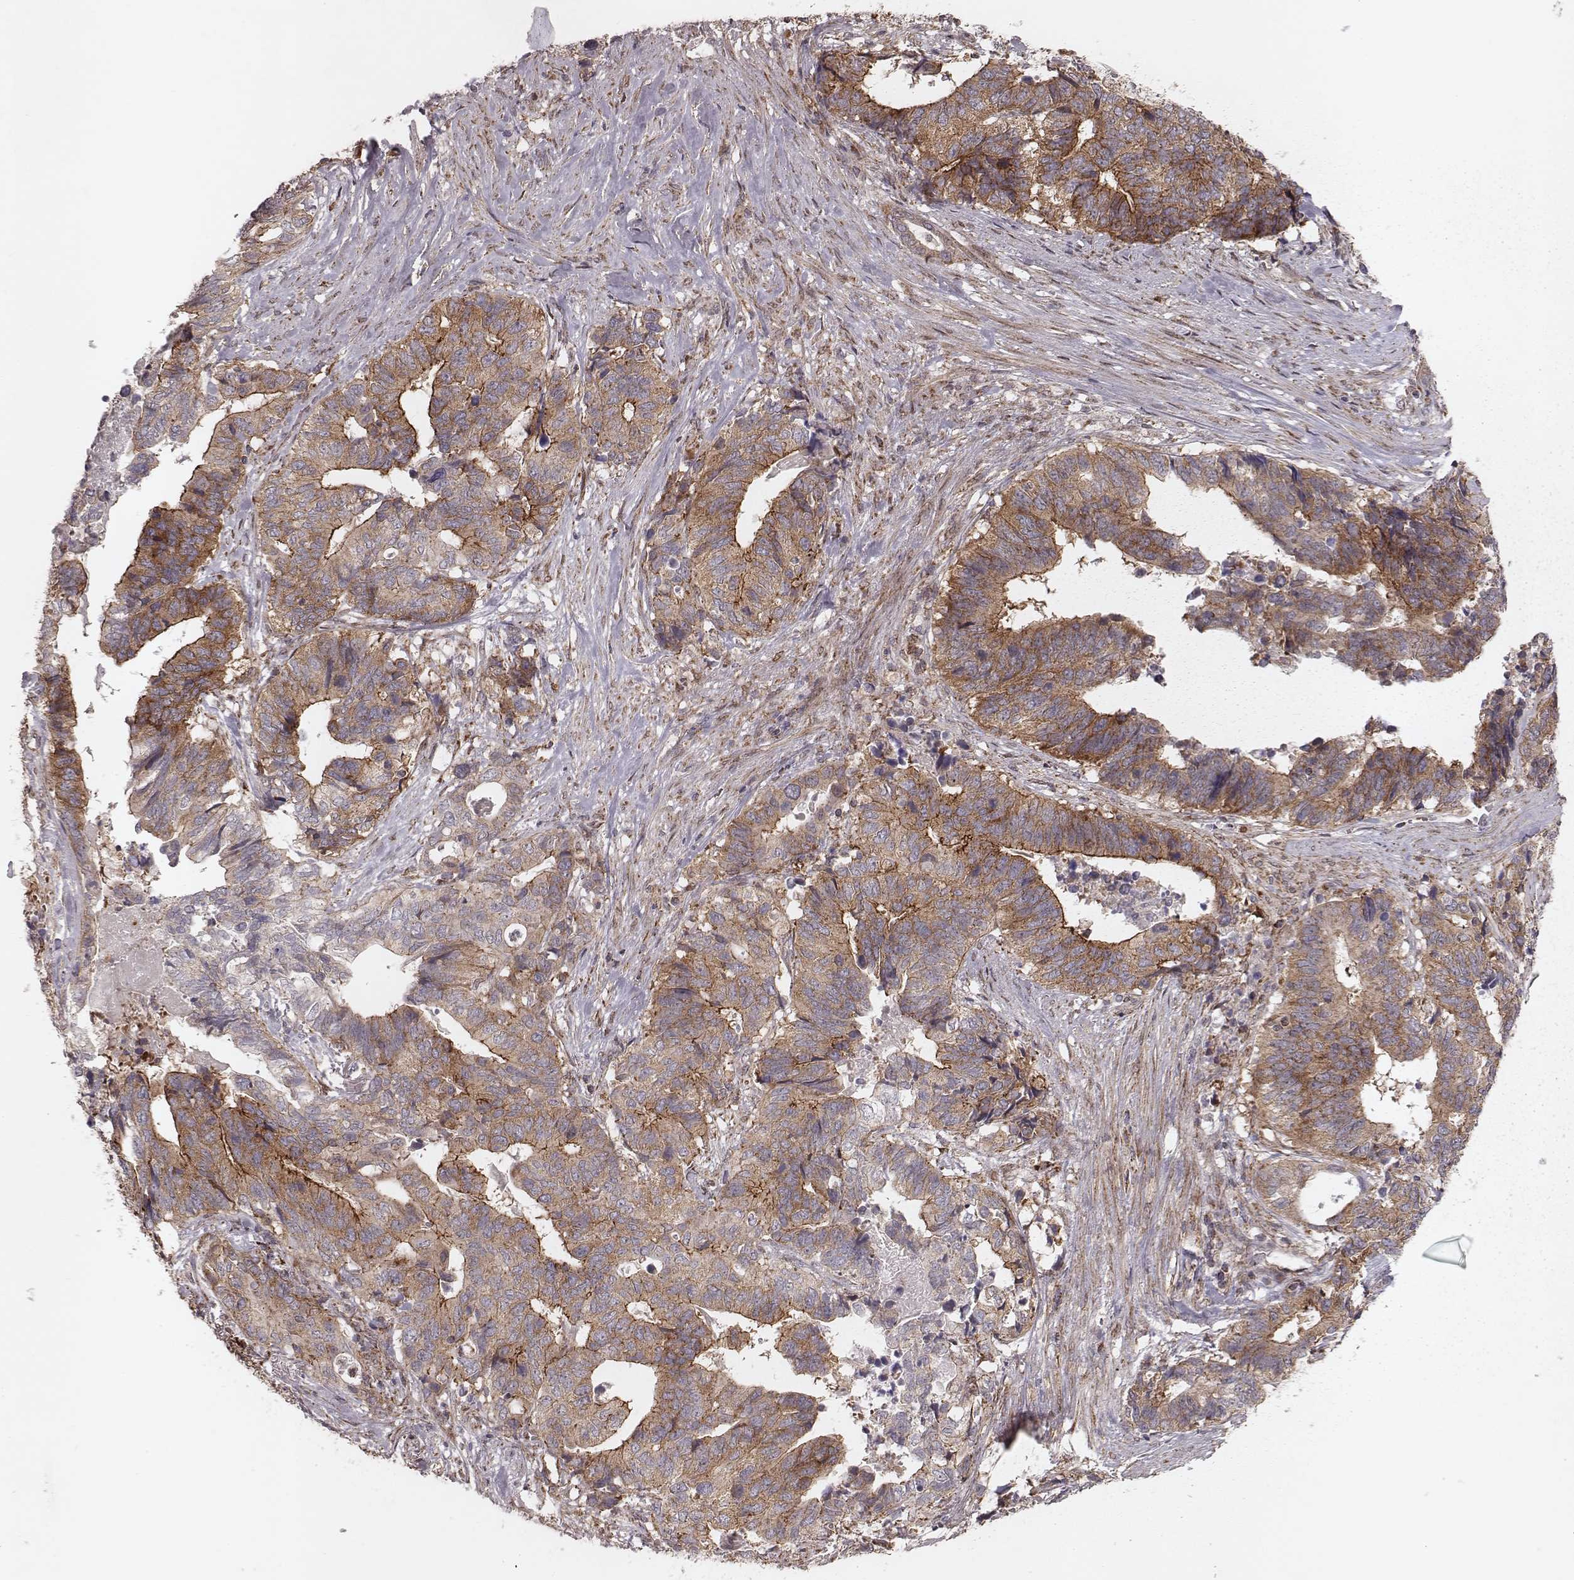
{"staining": {"intensity": "moderate", "quantity": ">75%", "location": "cytoplasmic/membranous"}, "tissue": "stomach cancer", "cell_type": "Tumor cells", "image_type": "cancer", "snomed": [{"axis": "morphology", "description": "Adenocarcinoma, NOS"}, {"axis": "topography", "description": "Stomach, upper"}], "caption": "Immunohistochemical staining of stomach cancer (adenocarcinoma) displays medium levels of moderate cytoplasmic/membranous expression in about >75% of tumor cells.", "gene": "NDUFA7", "patient": {"sex": "female", "age": 67}}